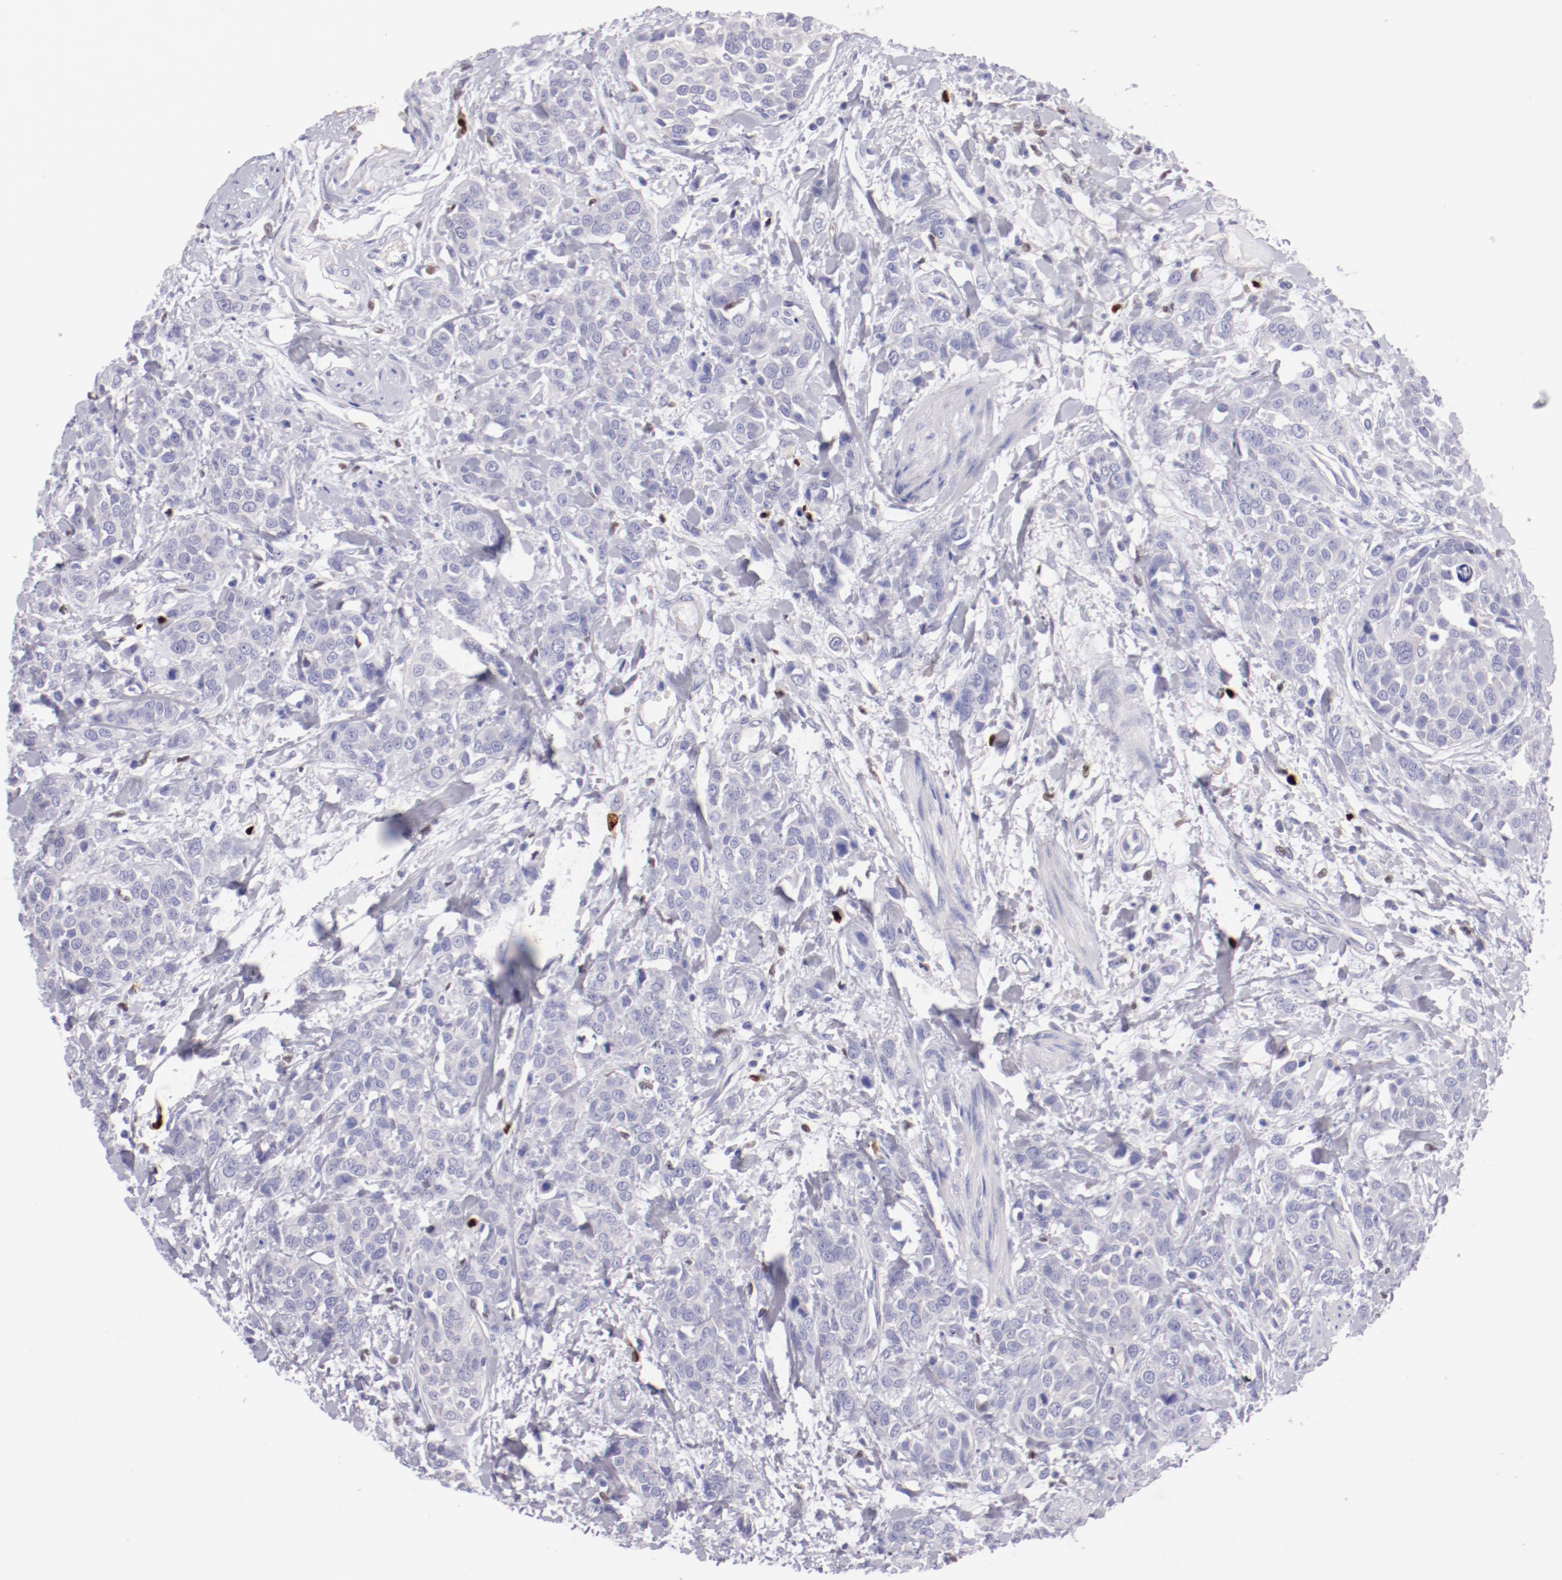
{"staining": {"intensity": "negative", "quantity": "none", "location": "none"}, "tissue": "urothelial cancer", "cell_type": "Tumor cells", "image_type": "cancer", "snomed": [{"axis": "morphology", "description": "Urothelial carcinoma, High grade"}, {"axis": "topography", "description": "Urinary bladder"}], "caption": "IHC micrograph of neoplastic tissue: urothelial cancer stained with DAB reveals no significant protein staining in tumor cells.", "gene": "IRF8", "patient": {"sex": "male", "age": 56}}